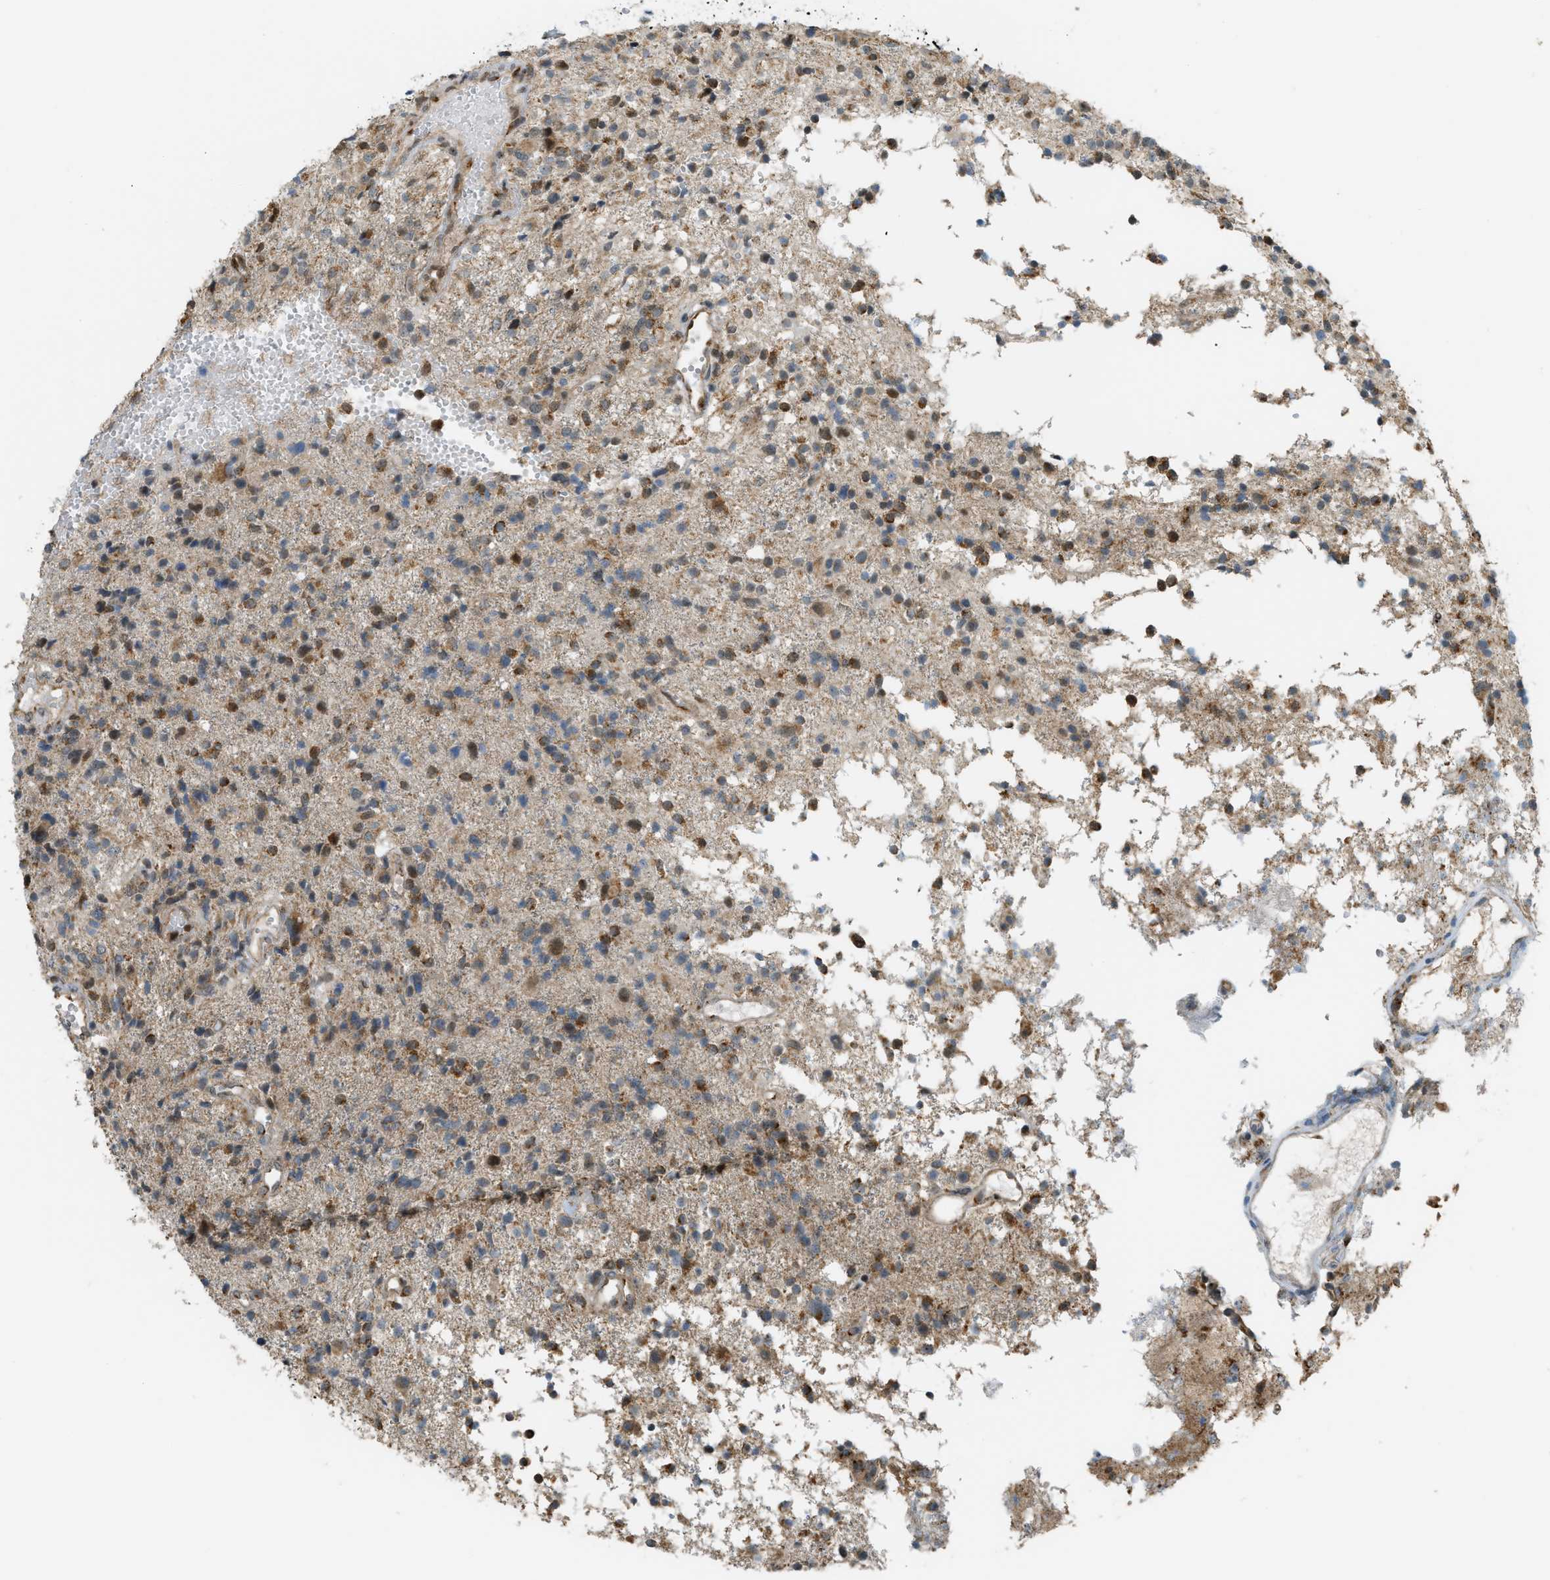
{"staining": {"intensity": "weak", "quantity": "25%-75%", "location": "cytoplasmic/membranous,nuclear"}, "tissue": "glioma", "cell_type": "Tumor cells", "image_type": "cancer", "snomed": [{"axis": "morphology", "description": "Glioma, malignant, High grade"}, {"axis": "topography", "description": "Brain"}], "caption": "Malignant glioma (high-grade) tissue demonstrates weak cytoplasmic/membranous and nuclear staining in about 25%-75% of tumor cells", "gene": "CCDC186", "patient": {"sex": "female", "age": 59}}